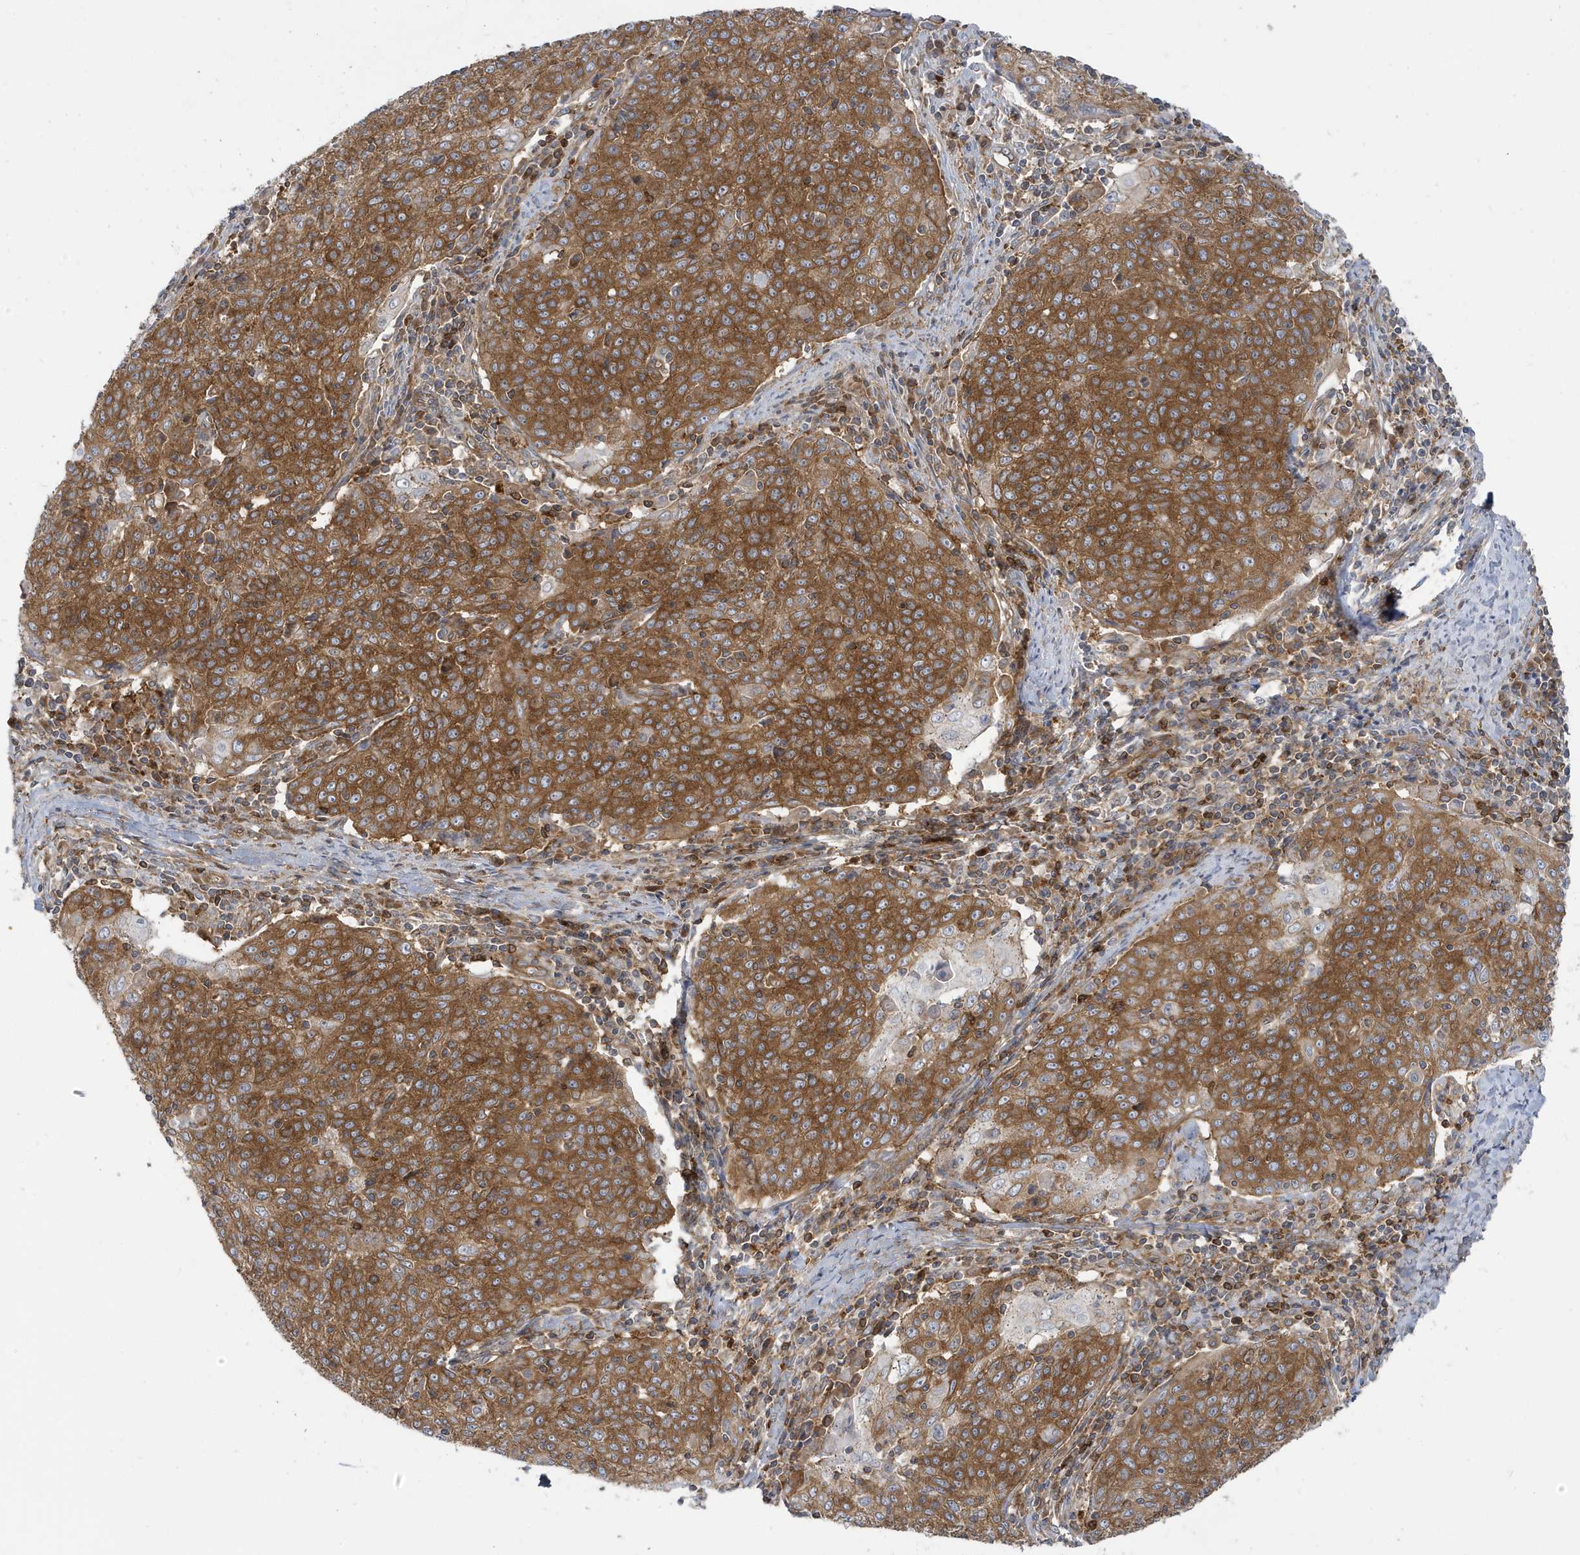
{"staining": {"intensity": "moderate", "quantity": ">75%", "location": "cytoplasmic/membranous"}, "tissue": "cervical cancer", "cell_type": "Tumor cells", "image_type": "cancer", "snomed": [{"axis": "morphology", "description": "Squamous cell carcinoma, NOS"}, {"axis": "topography", "description": "Cervix"}], "caption": "Immunohistochemistry image of cervical squamous cell carcinoma stained for a protein (brown), which reveals medium levels of moderate cytoplasmic/membranous expression in about >75% of tumor cells.", "gene": "STAM", "patient": {"sex": "female", "age": 48}}